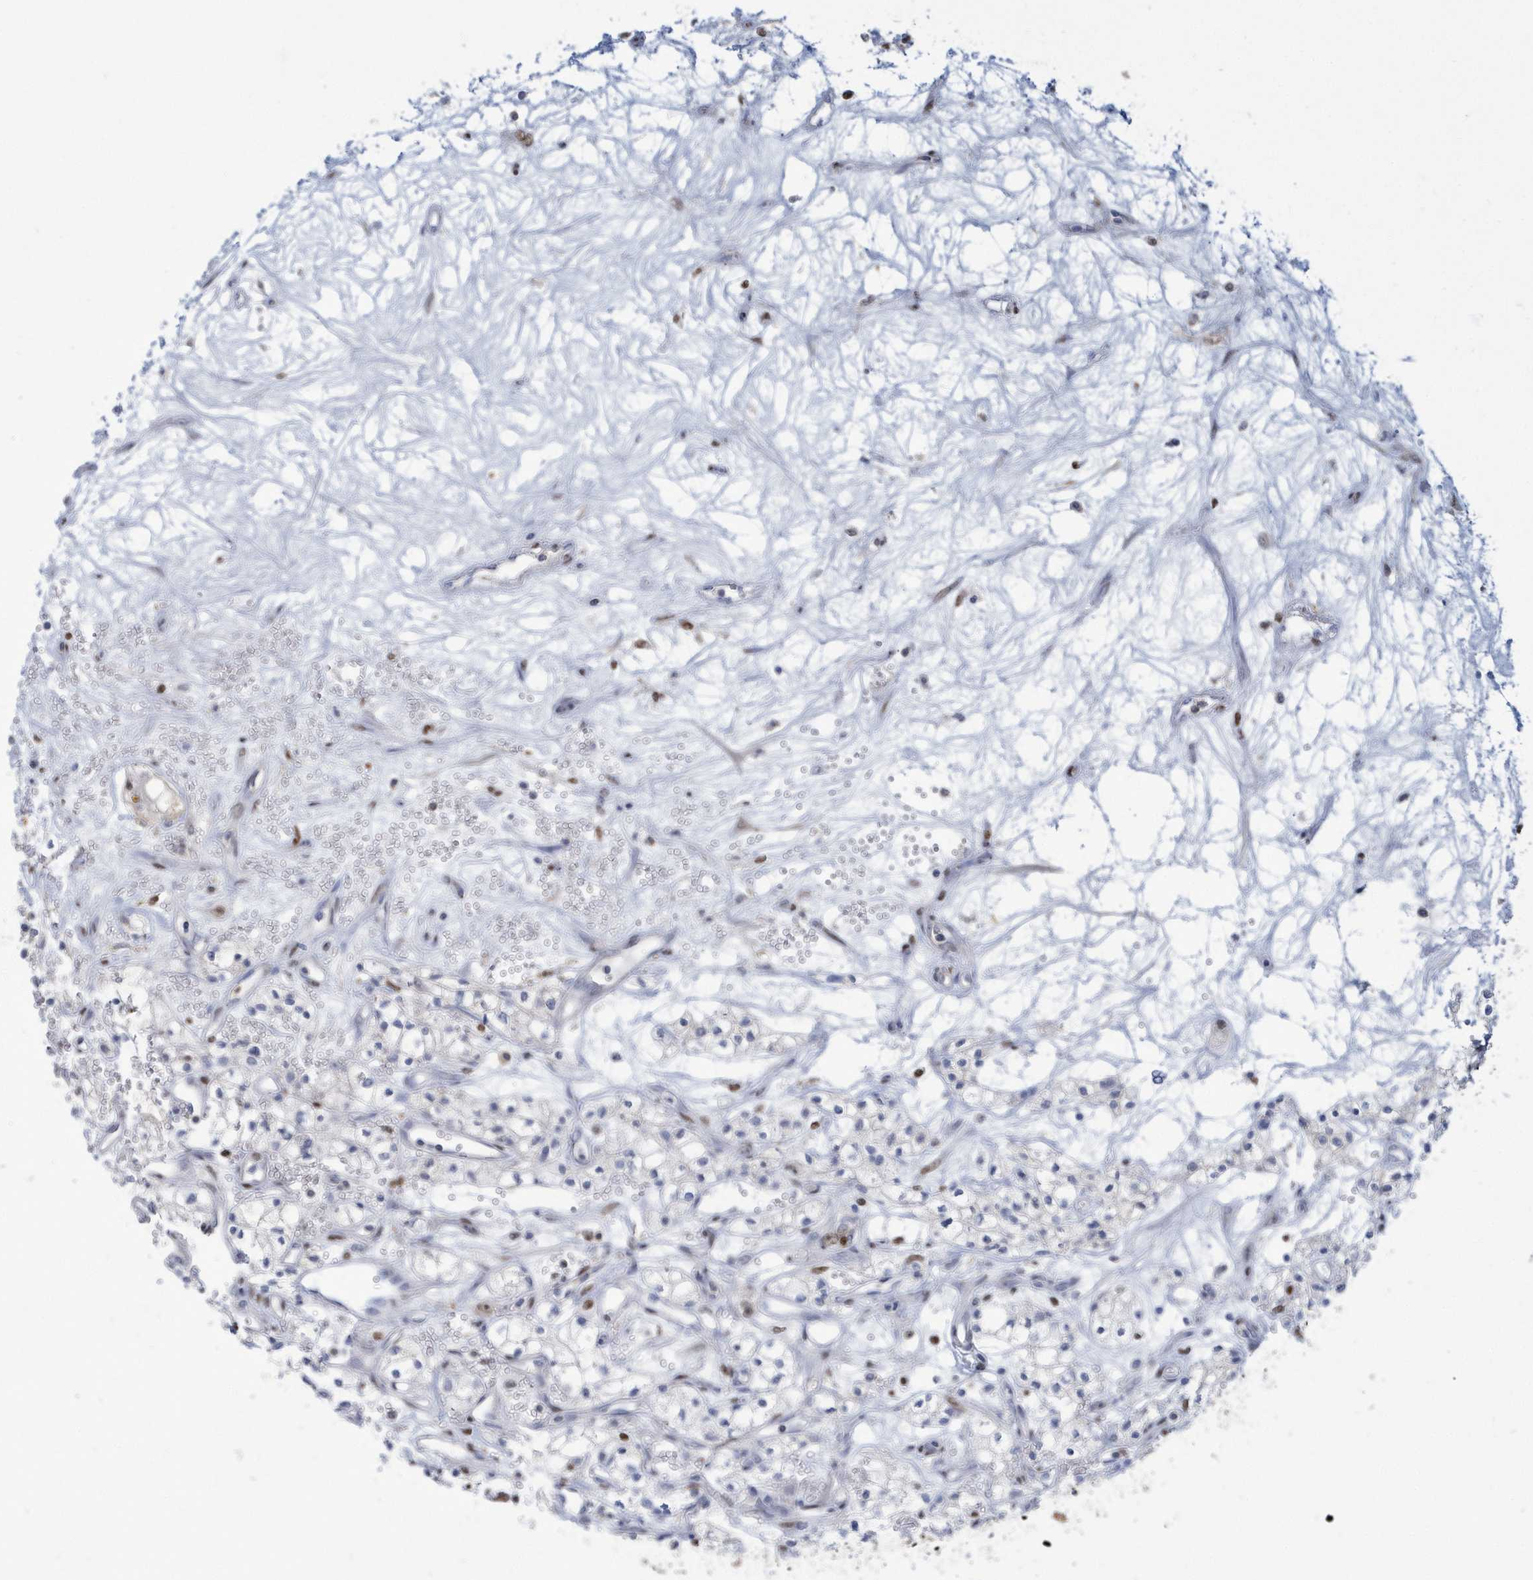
{"staining": {"intensity": "negative", "quantity": "none", "location": "none"}, "tissue": "renal cancer", "cell_type": "Tumor cells", "image_type": "cancer", "snomed": [{"axis": "morphology", "description": "Adenocarcinoma, NOS"}, {"axis": "topography", "description": "Kidney"}], "caption": "Immunohistochemistry micrograph of human renal cancer (adenocarcinoma) stained for a protein (brown), which exhibits no staining in tumor cells.", "gene": "MACROH2A2", "patient": {"sex": "male", "age": 59}}